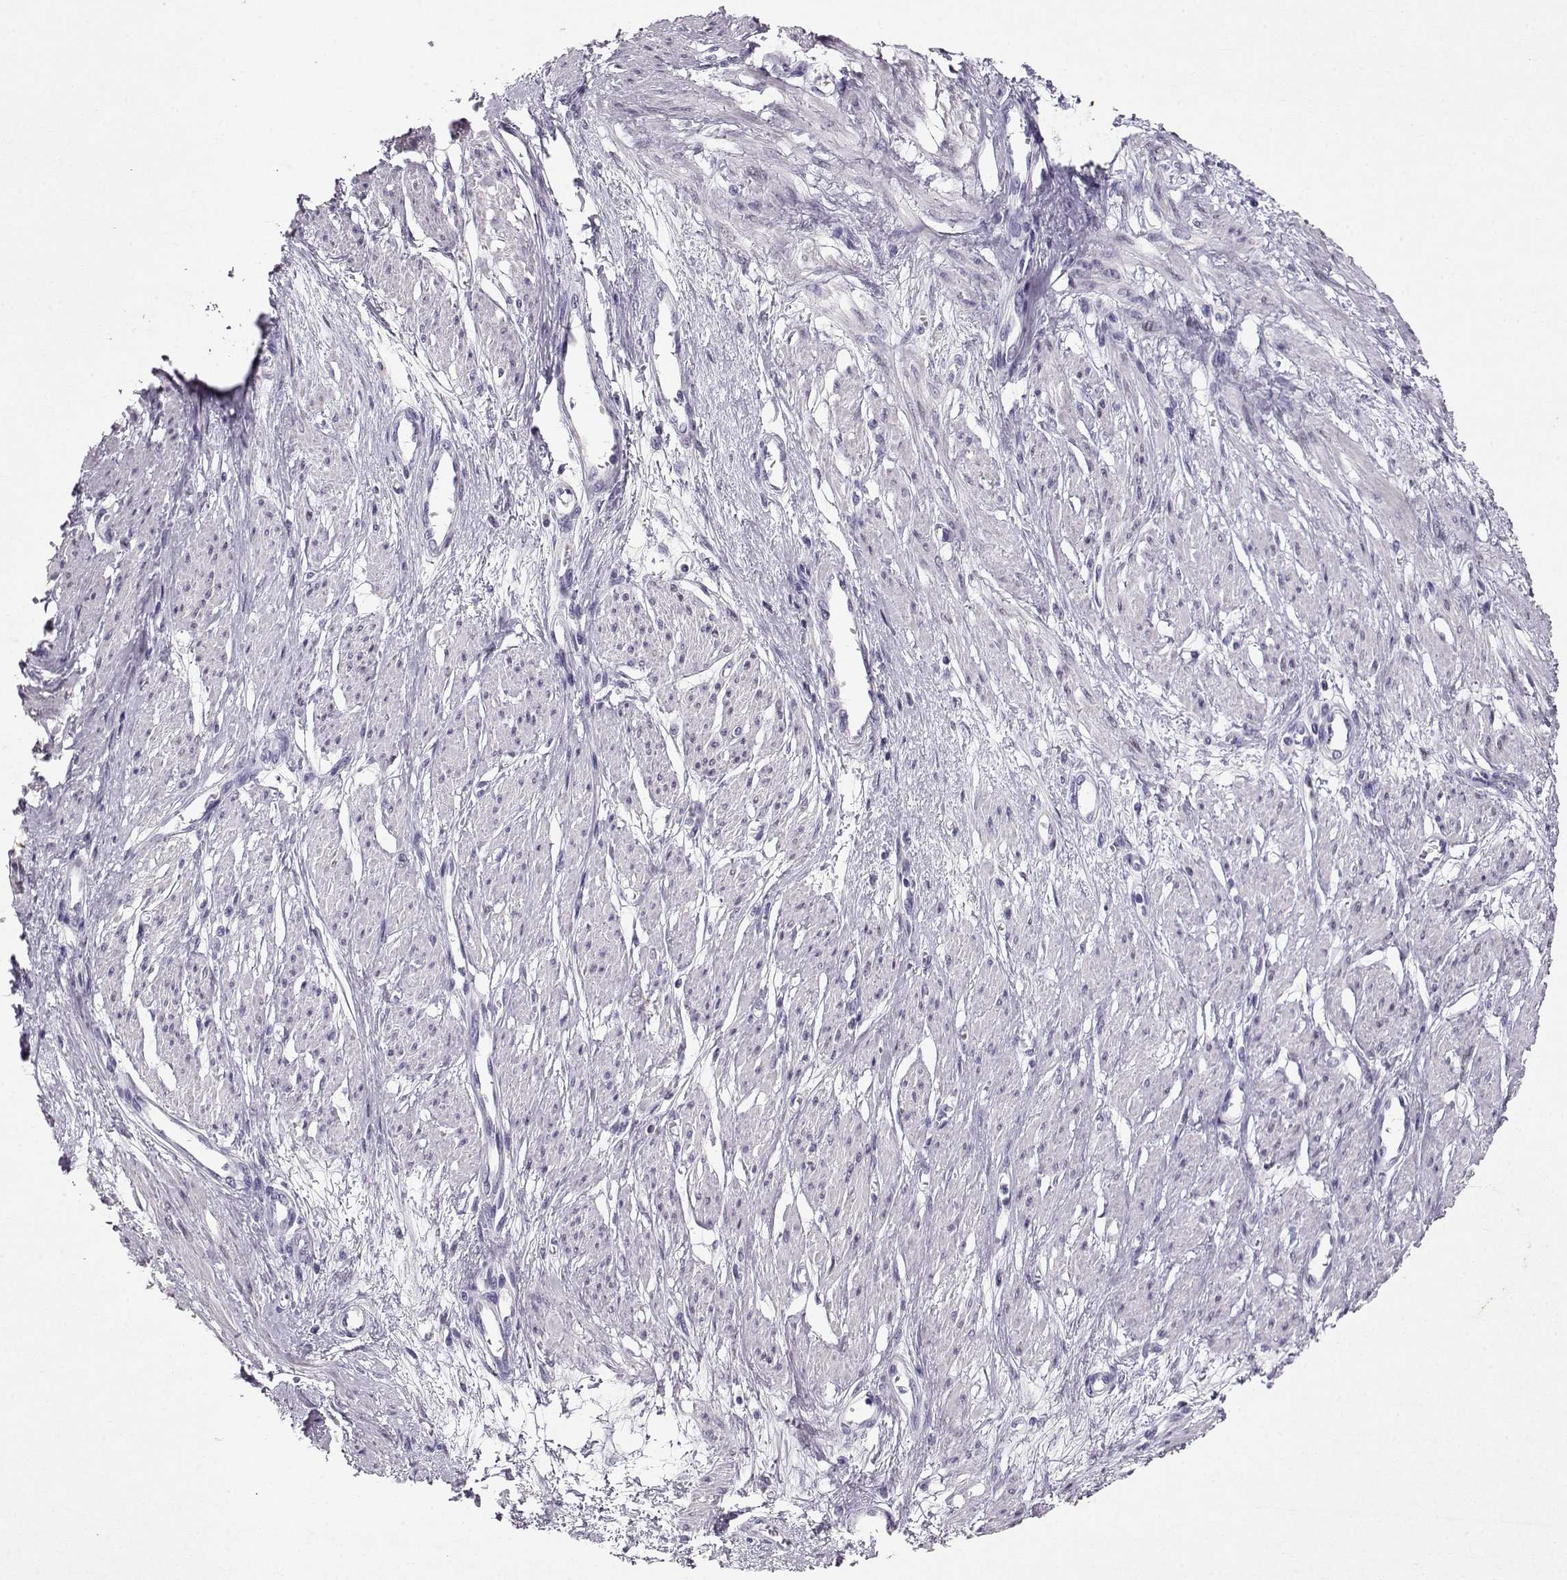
{"staining": {"intensity": "negative", "quantity": "none", "location": "none"}, "tissue": "smooth muscle", "cell_type": "Smooth muscle cells", "image_type": "normal", "snomed": [{"axis": "morphology", "description": "Normal tissue, NOS"}, {"axis": "topography", "description": "Smooth muscle"}, {"axis": "topography", "description": "Uterus"}], "caption": "A high-resolution photomicrograph shows immunohistochemistry staining of unremarkable smooth muscle, which exhibits no significant positivity in smooth muscle cells.", "gene": "RD3", "patient": {"sex": "female", "age": 39}}